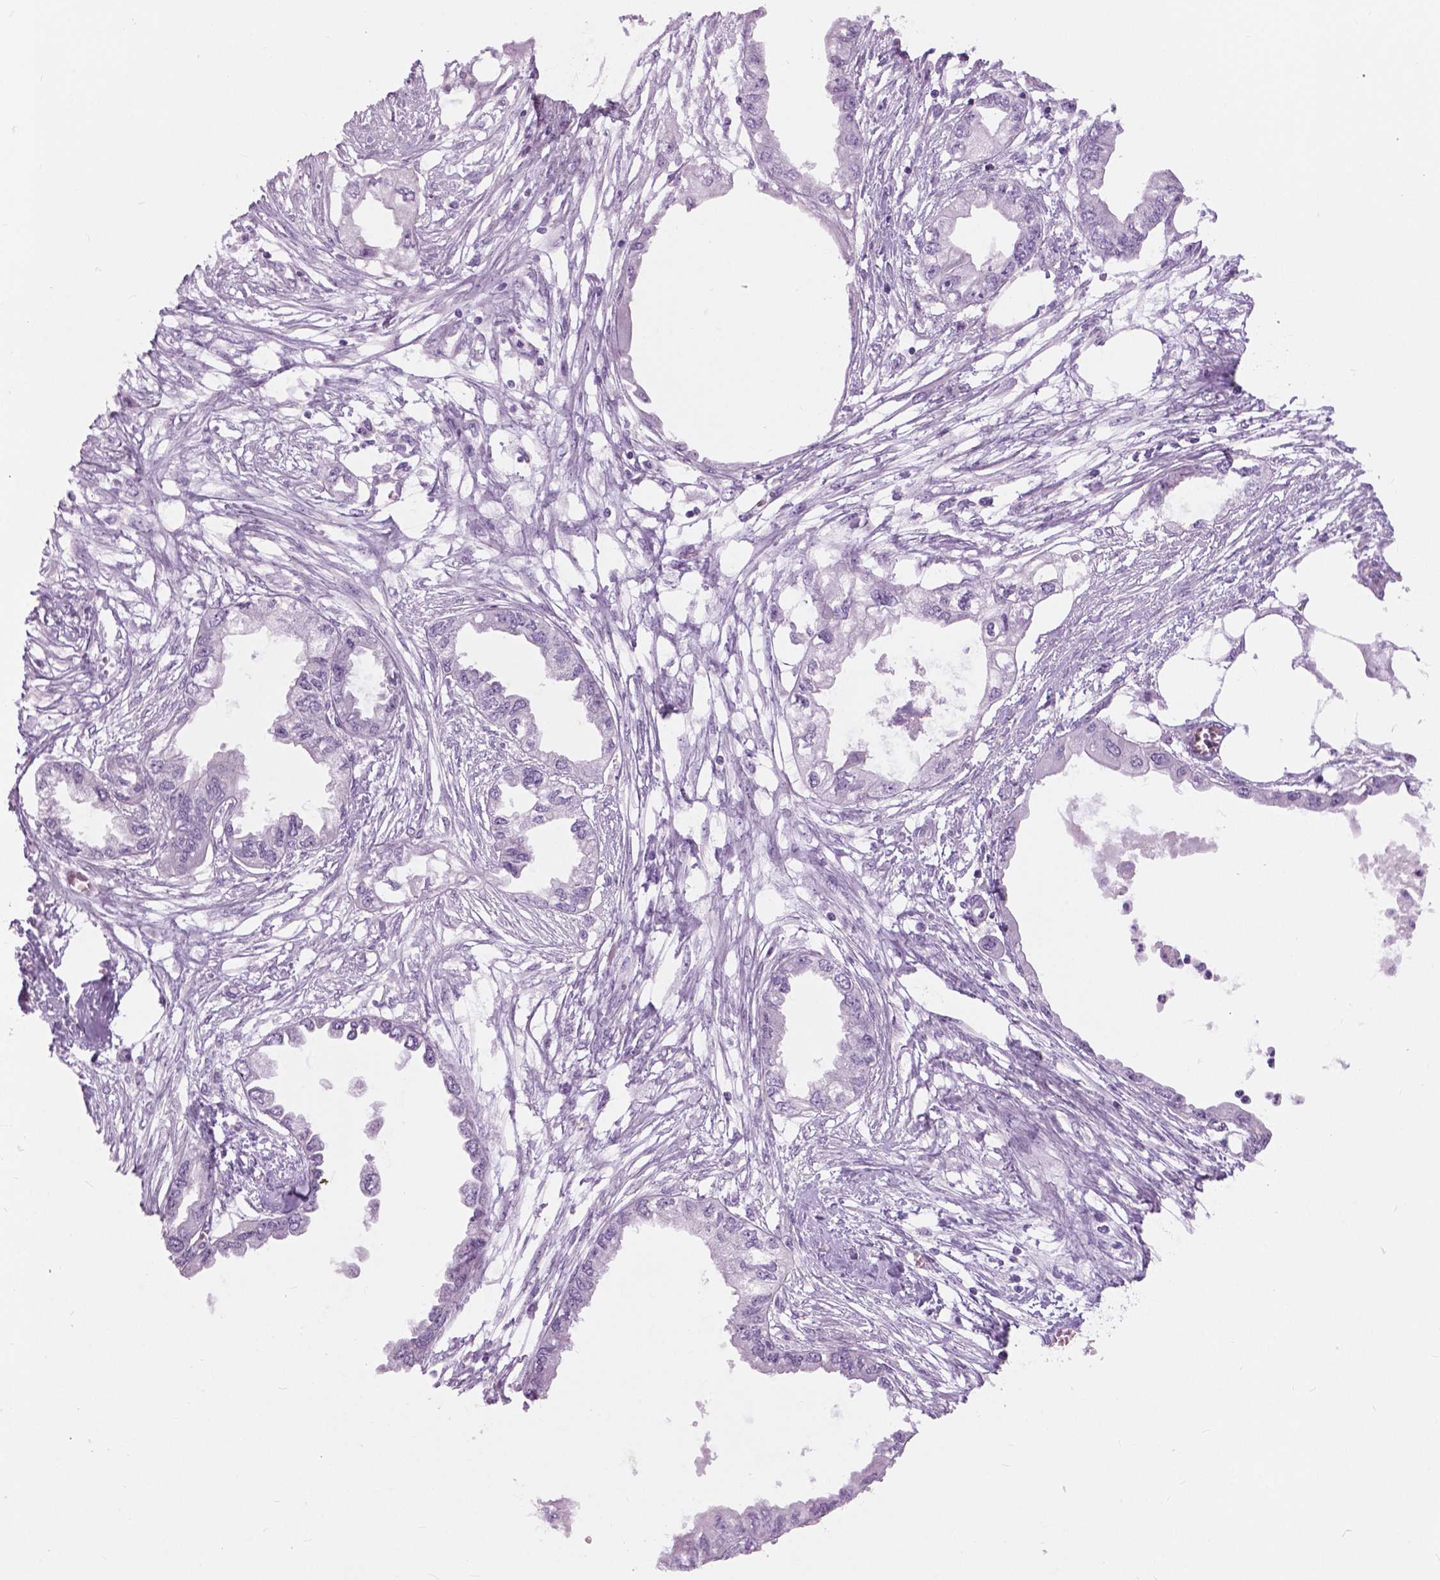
{"staining": {"intensity": "negative", "quantity": "none", "location": "none"}, "tissue": "endometrial cancer", "cell_type": "Tumor cells", "image_type": "cancer", "snomed": [{"axis": "morphology", "description": "Adenocarcinoma, NOS"}, {"axis": "morphology", "description": "Adenocarcinoma, metastatic, NOS"}, {"axis": "topography", "description": "Adipose tissue"}, {"axis": "topography", "description": "Endometrium"}], "caption": "This photomicrograph is of endometrial adenocarcinoma stained with IHC to label a protein in brown with the nuclei are counter-stained blue. There is no staining in tumor cells. (Brightfield microscopy of DAB (3,3'-diaminobenzidine) immunohistochemistry at high magnification).", "gene": "MYOM1", "patient": {"sex": "female", "age": 67}}